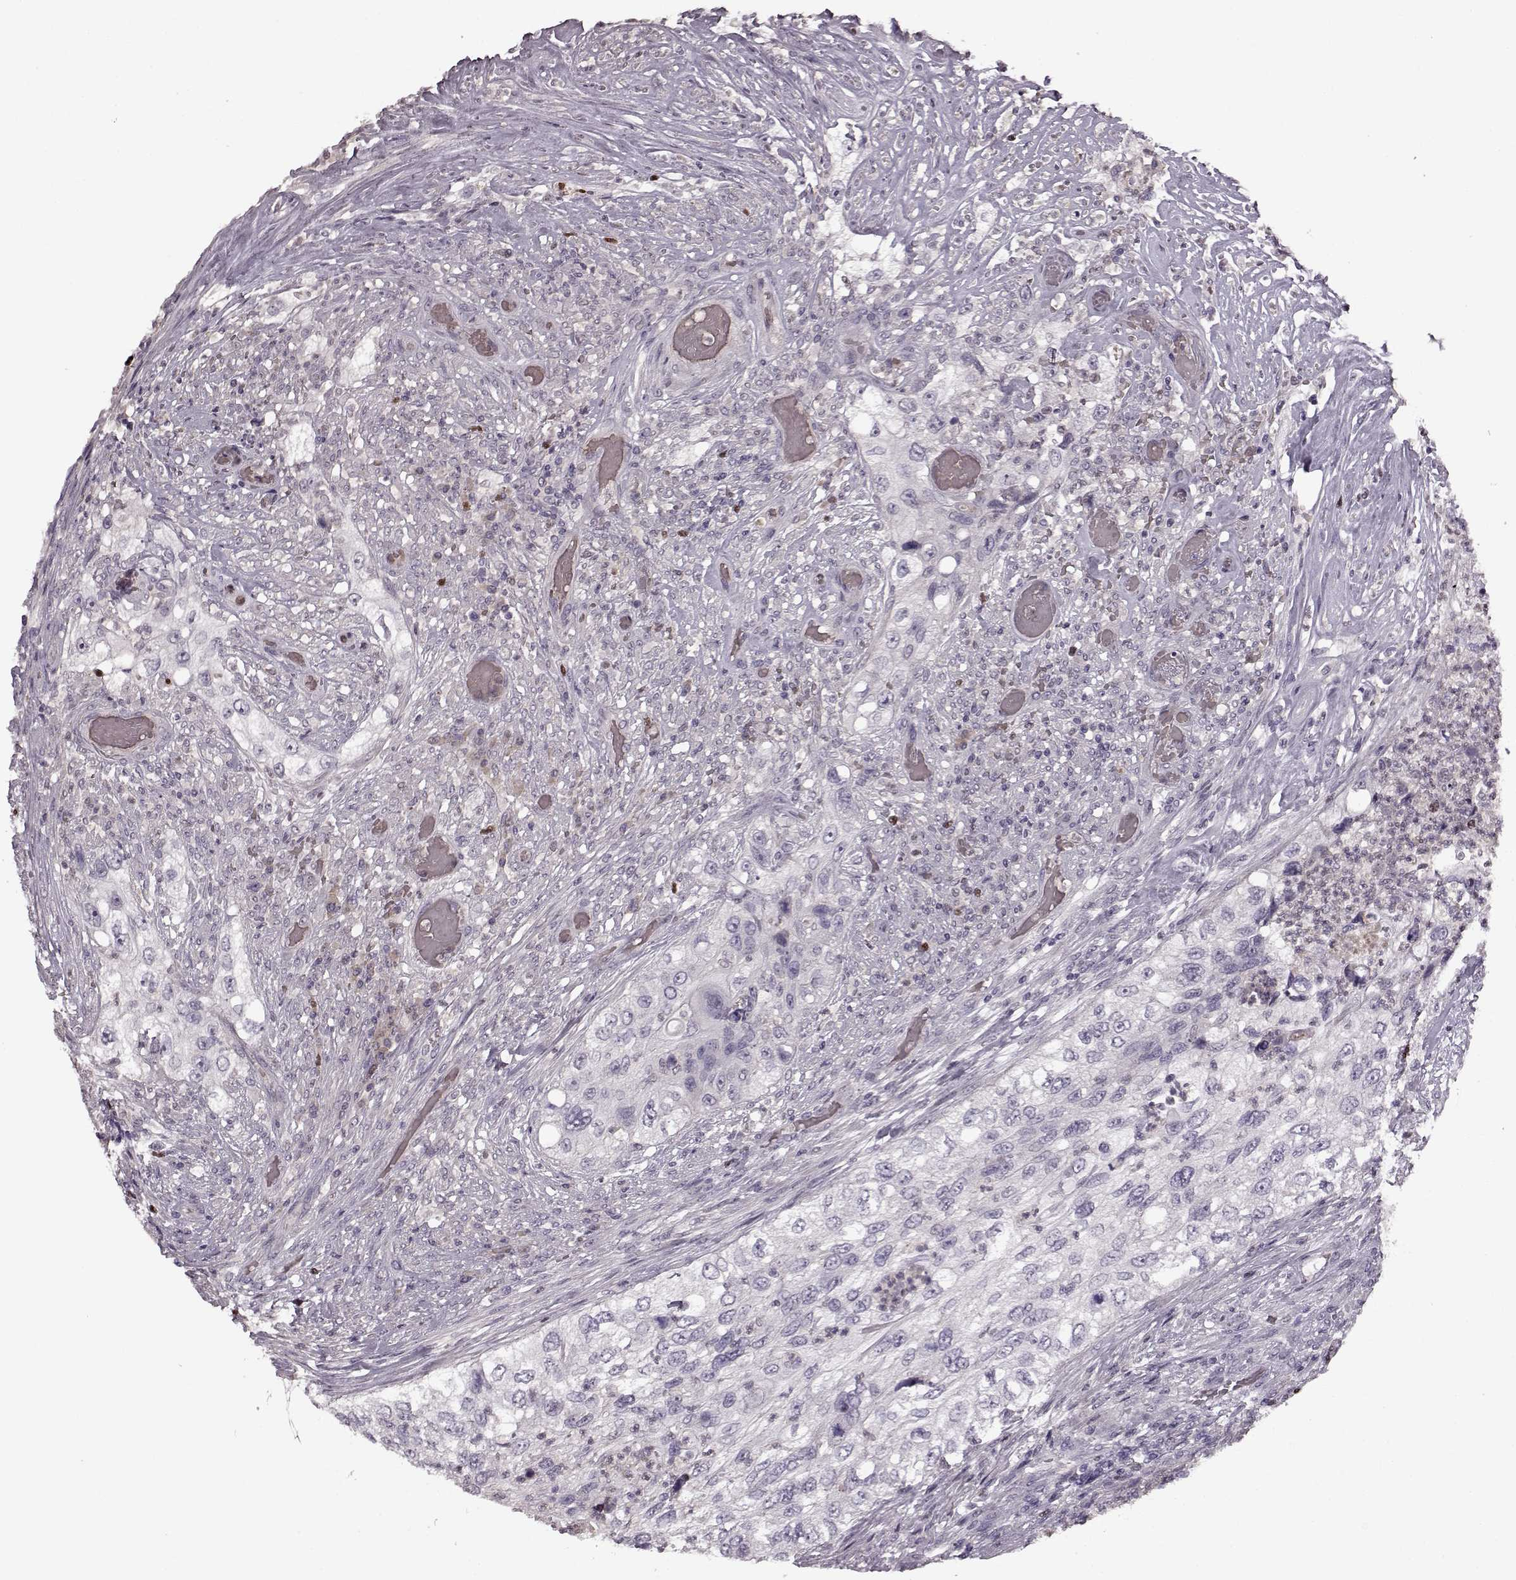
{"staining": {"intensity": "negative", "quantity": "none", "location": "none"}, "tissue": "urothelial cancer", "cell_type": "Tumor cells", "image_type": "cancer", "snomed": [{"axis": "morphology", "description": "Urothelial carcinoma, High grade"}, {"axis": "topography", "description": "Urinary bladder"}], "caption": "IHC histopathology image of urothelial cancer stained for a protein (brown), which reveals no expression in tumor cells.", "gene": "CNGA3", "patient": {"sex": "female", "age": 60}}